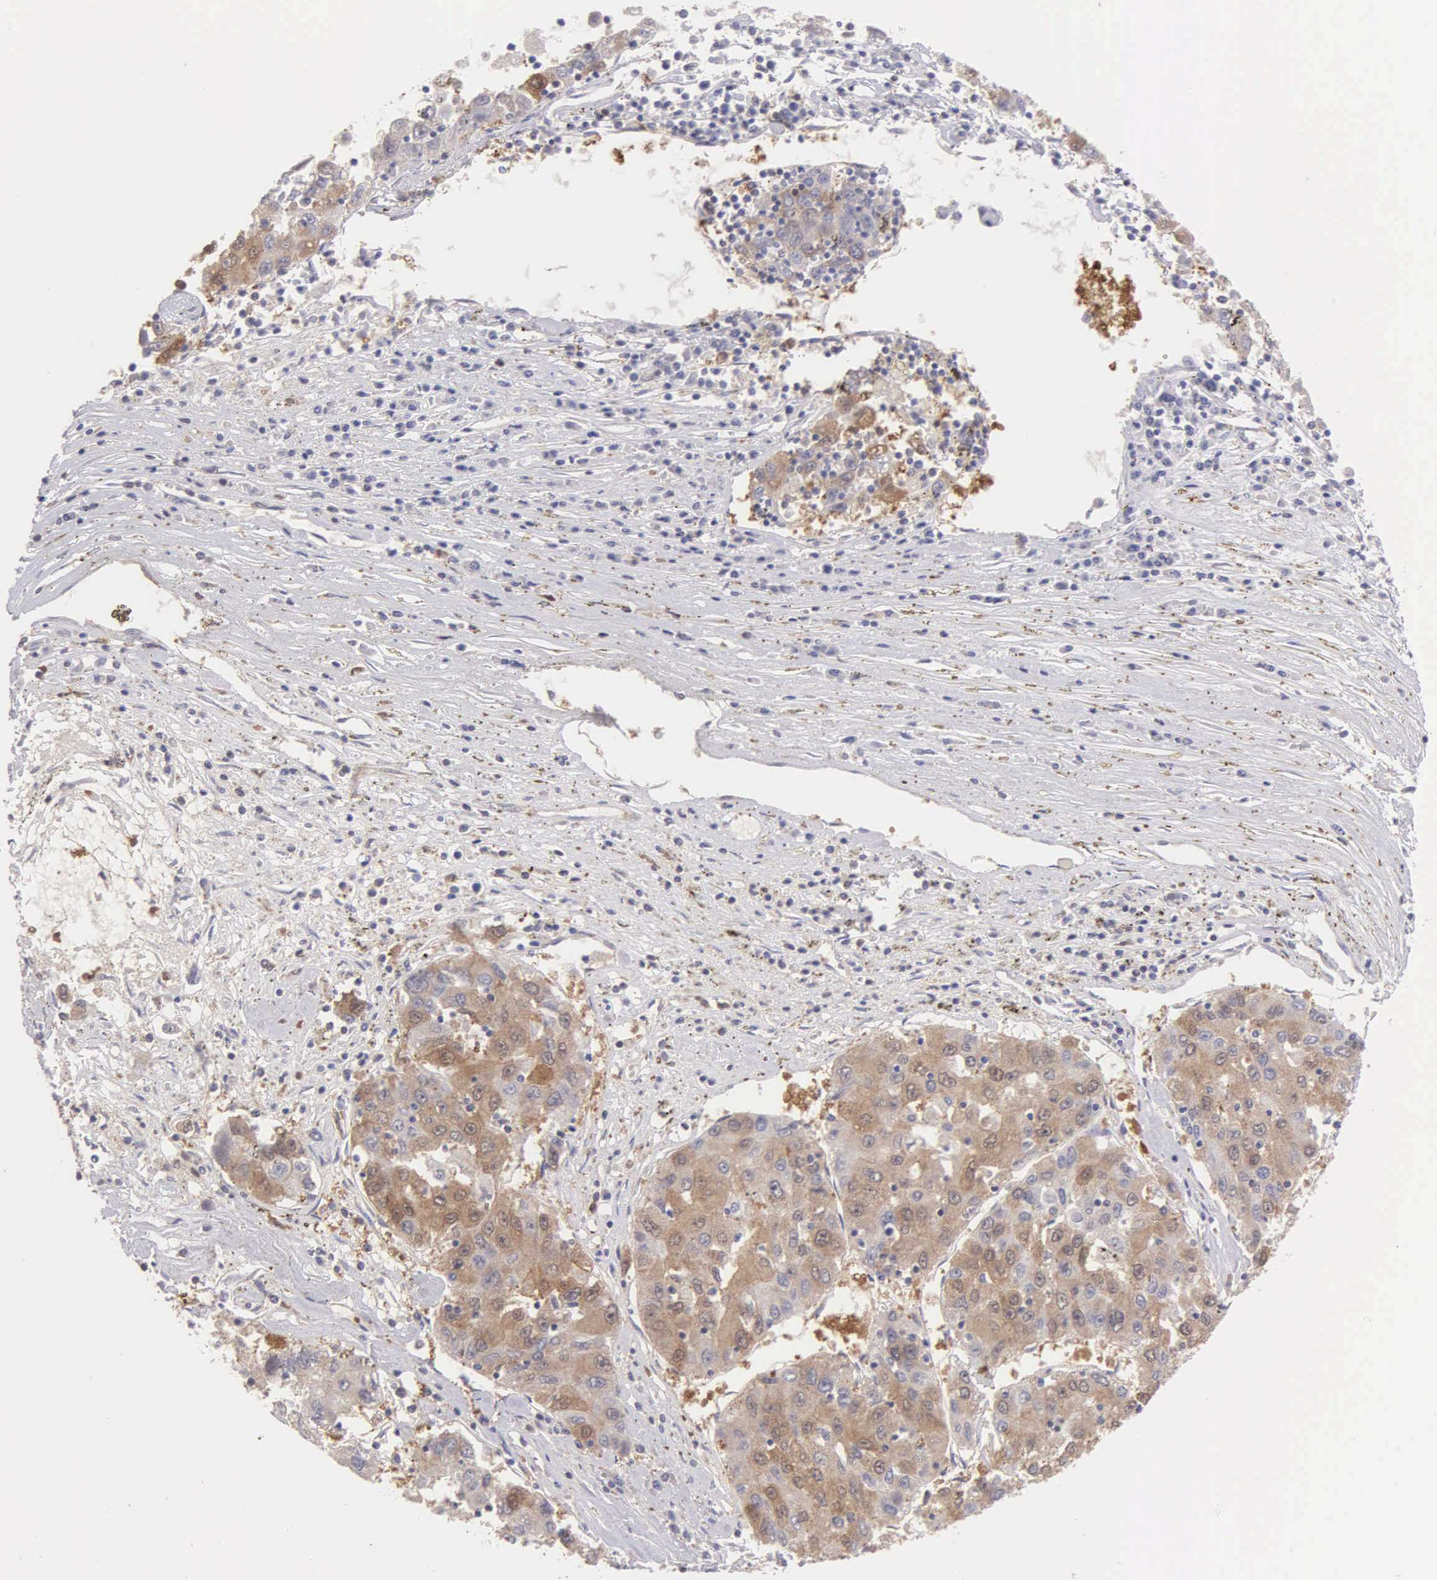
{"staining": {"intensity": "moderate", "quantity": ">75%", "location": "cytoplasmic/membranous"}, "tissue": "liver cancer", "cell_type": "Tumor cells", "image_type": "cancer", "snomed": [{"axis": "morphology", "description": "Carcinoma, Hepatocellular, NOS"}, {"axis": "topography", "description": "Liver"}], "caption": "Liver cancer tissue reveals moderate cytoplasmic/membranous positivity in about >75% of tumor cells", "gene": "BID", "patient": {"sex": "male", "age": 49}}